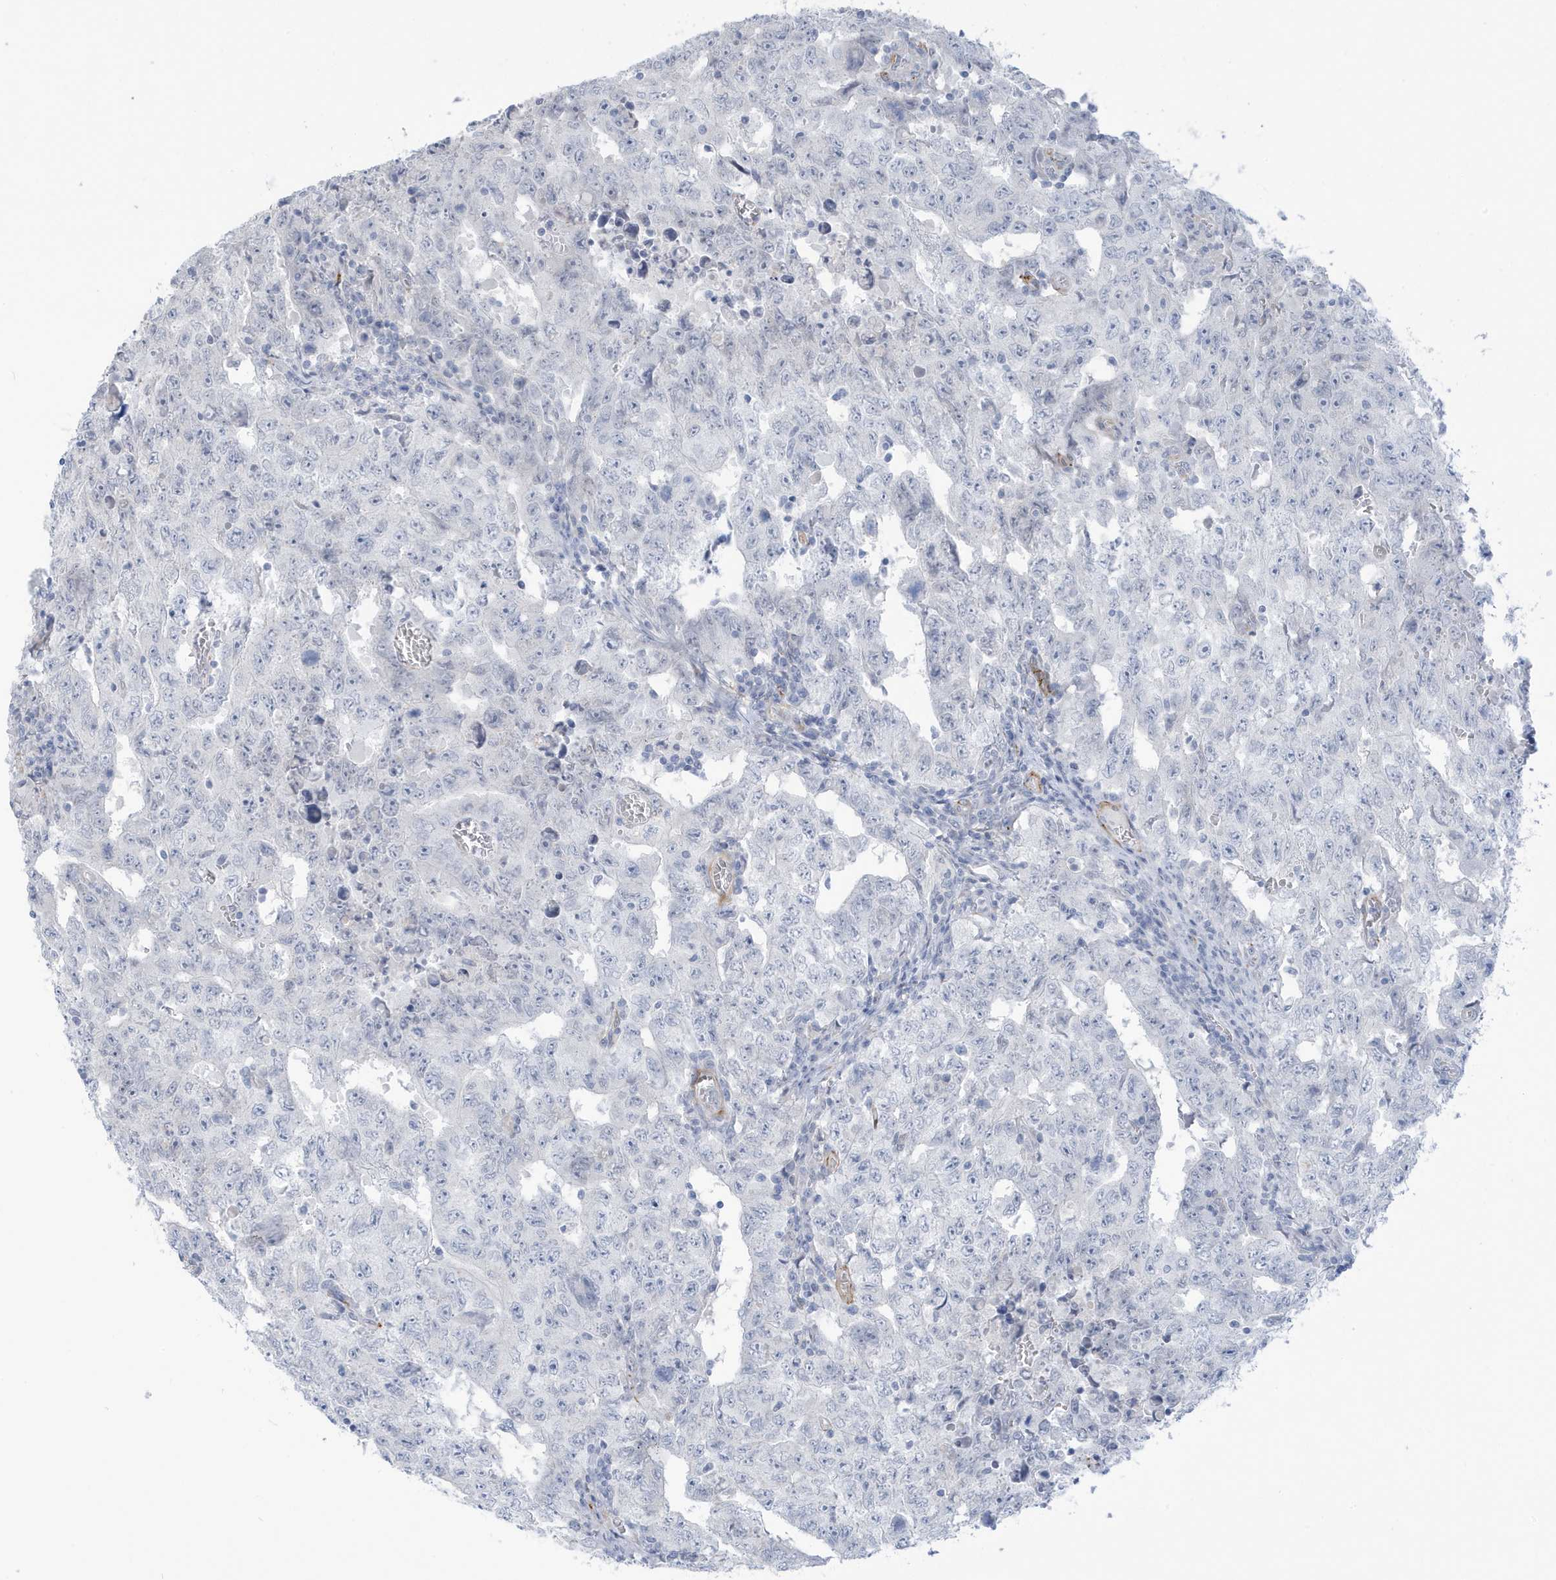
{"staining": {"intensity": "negative", "quantity": "none", "location": "none"}, "tissue": "testis cancer", "cell_type": "Tumor cells", "image_type": "cancer", "snomed": [{"axis": "morphology", "description": "Carcinoma, Embryonal, NOS"}, {"axis": "topography", "description": "Testis"}], "caption": "IHC of human testis embryonal carcinoma demonstrates no expression in tumor cells.", "gene": "PERM1", "patient": {"sex": "male", "age": 26}}